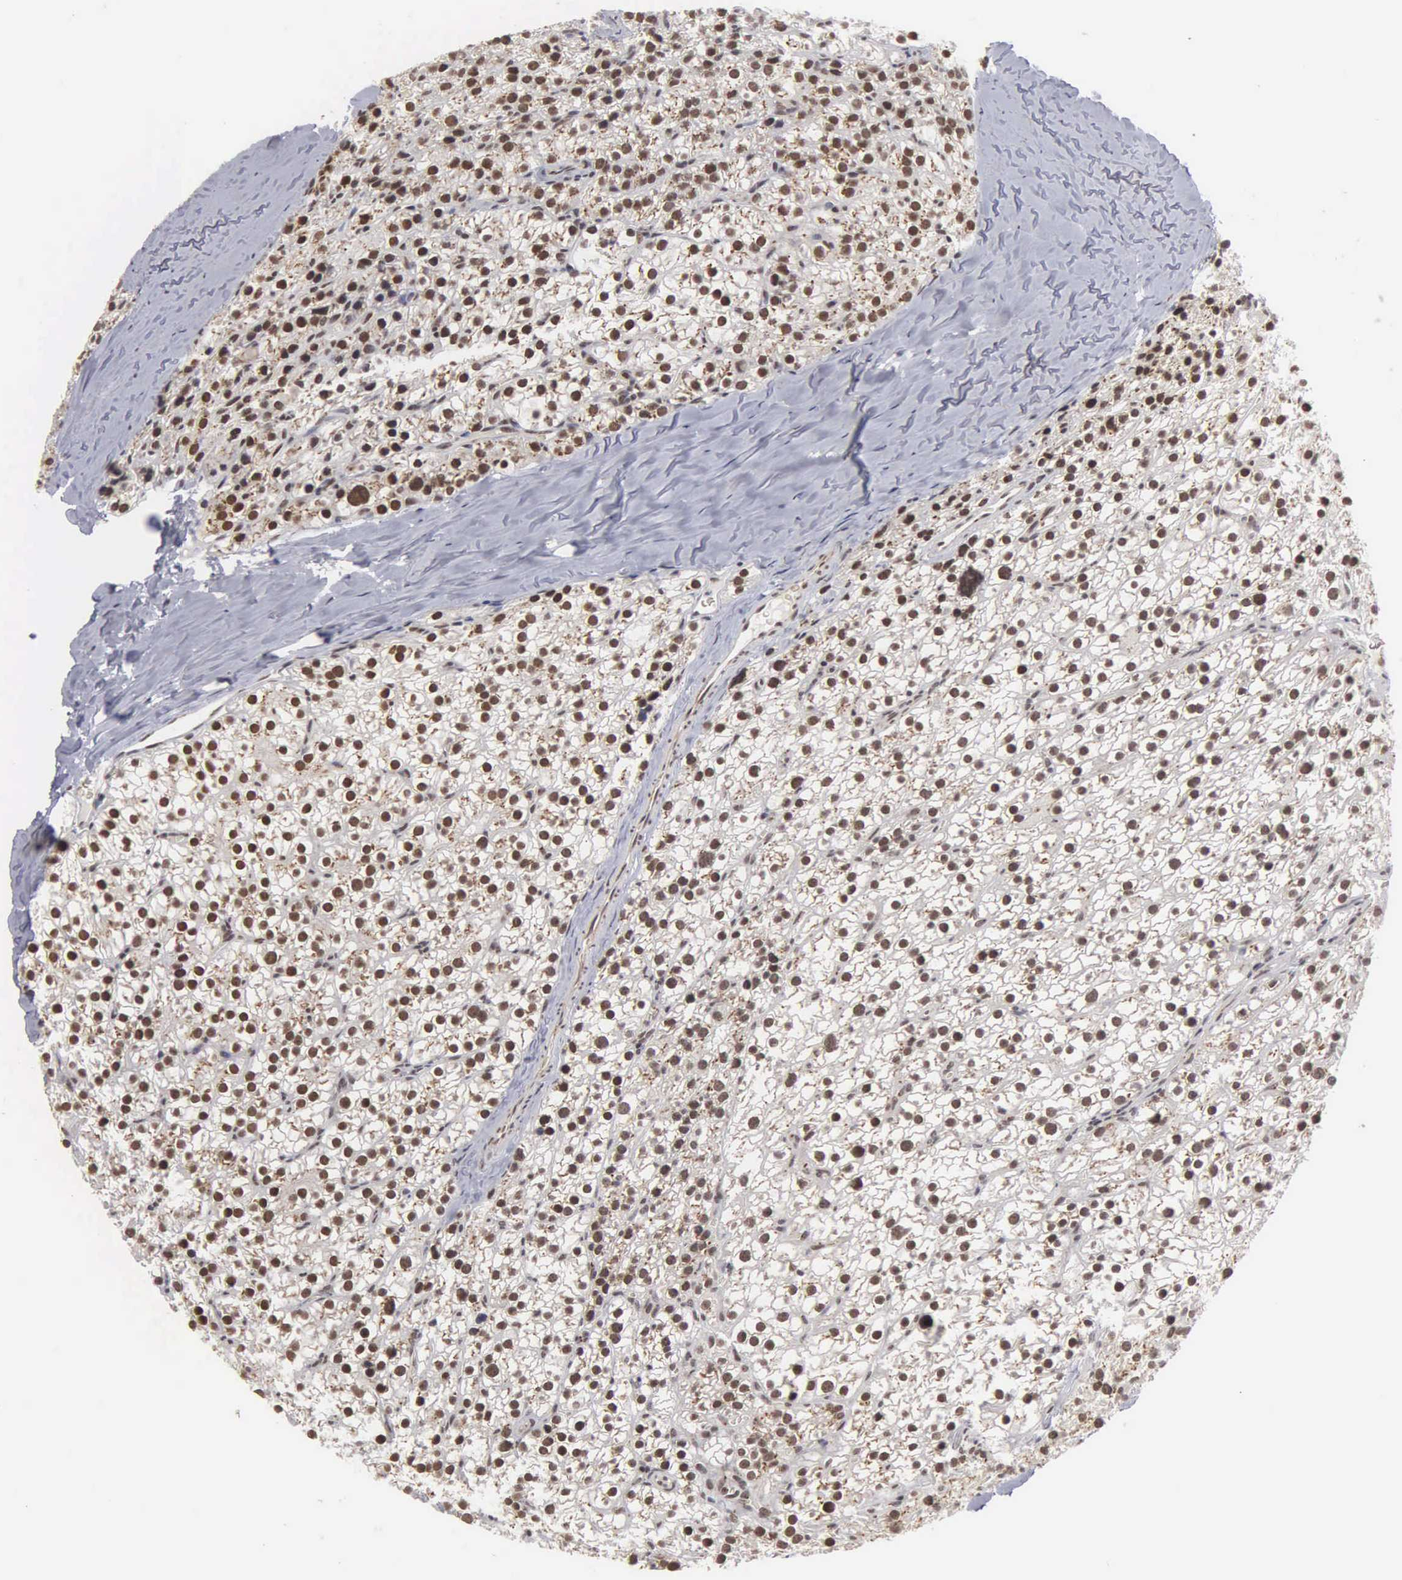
{"staining": {"intensity": "strong", "quantity": ">75%", "location": "cytoplasmic/membranous,nuclear"}, "tissue": "parathyroid gland", "cell_type": "Glandular cells", "image_type": "normal", "snomed": [{"axis": "morphology", "description": "Normal tissue, NOS"}, {"axis": "topography", "description": "Parathyroid gland"}], "caption": "This photomicrograph exhibits immunohistochemistry (IHC) staining of benign human parathyroid gland, with high strong cytoplasmic/membranous,nuclear expression in about >75% of glandular cells.", "gene": "GTF2A1", "patient": {"sex": "female", "age": 54}}